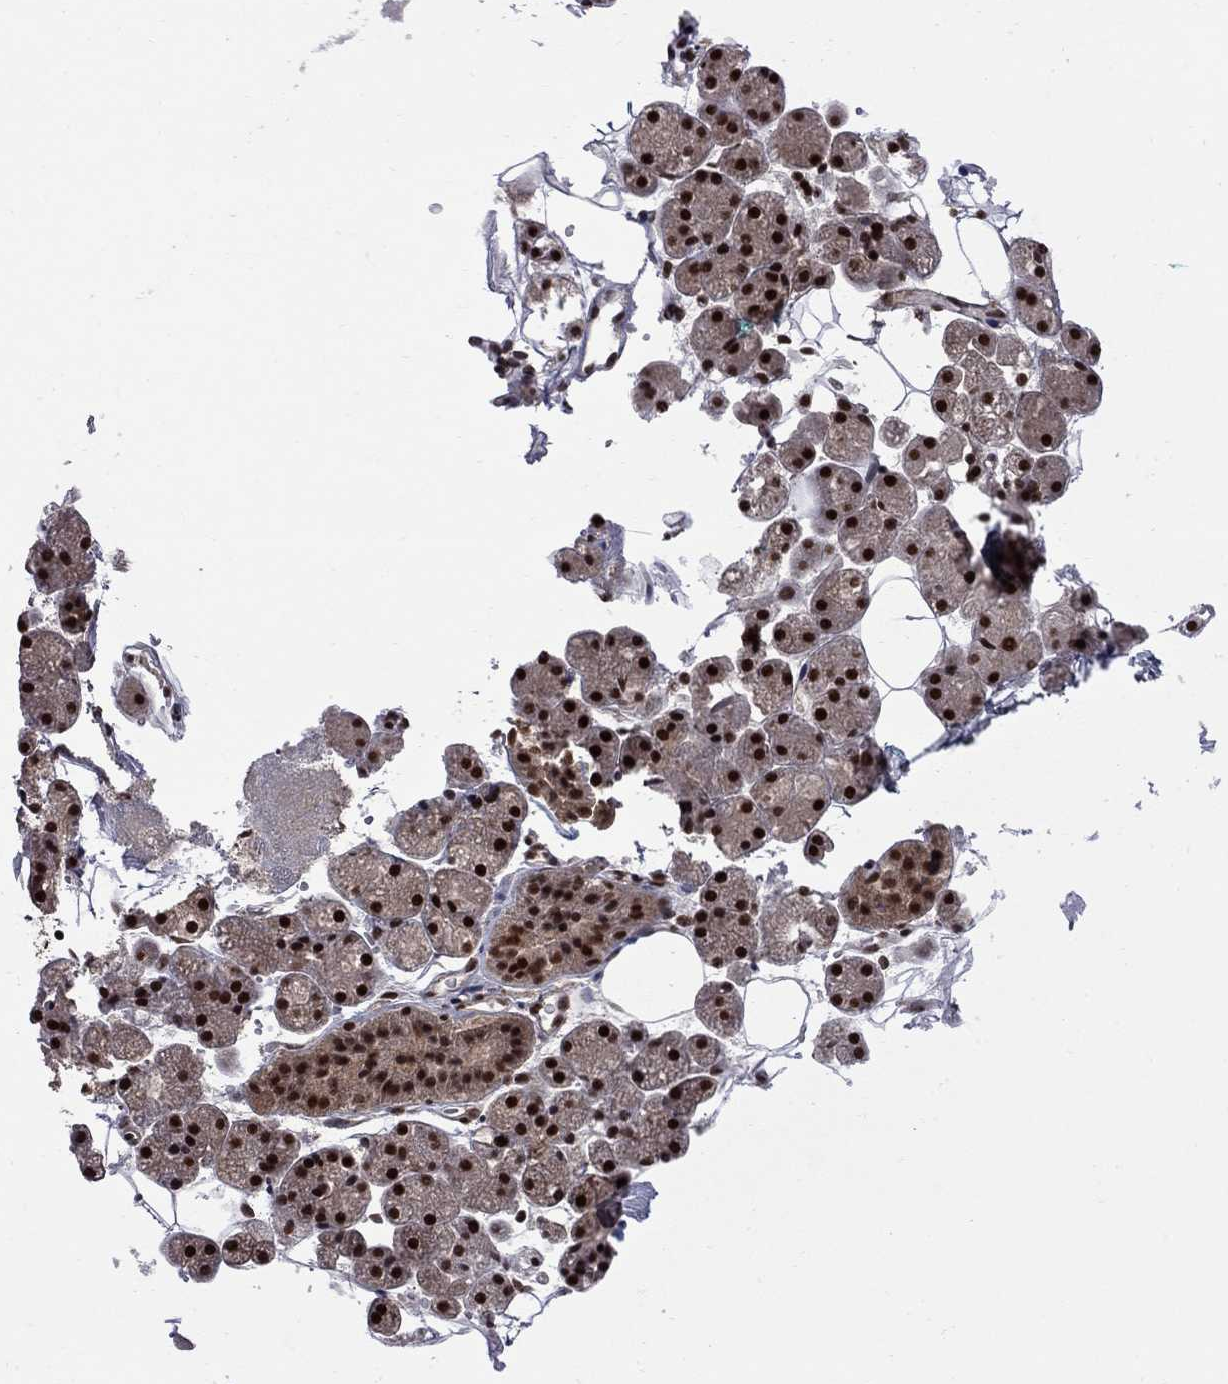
{"staining": {"intensity": "strong", "quantity": ">75%", "location": "nuclear"}, "tissue": "salivary gland", "cell_type": "Glandular cells", "image_type": "normal", "snomed": [{"axis": "morphology", "description": "Normal tissue, NOS"}, {"axis": "topography", "description": "Salivary gland"}], "caption": "Immunohistochemistry photomicrograph of benign human salivary gland stained for a protein (brown), which exhibits high levels of strong nuclear expression in approximately >75% of glandular cells.", "gene": "MED25", "patient": {"sex": "male", "age": 38}}